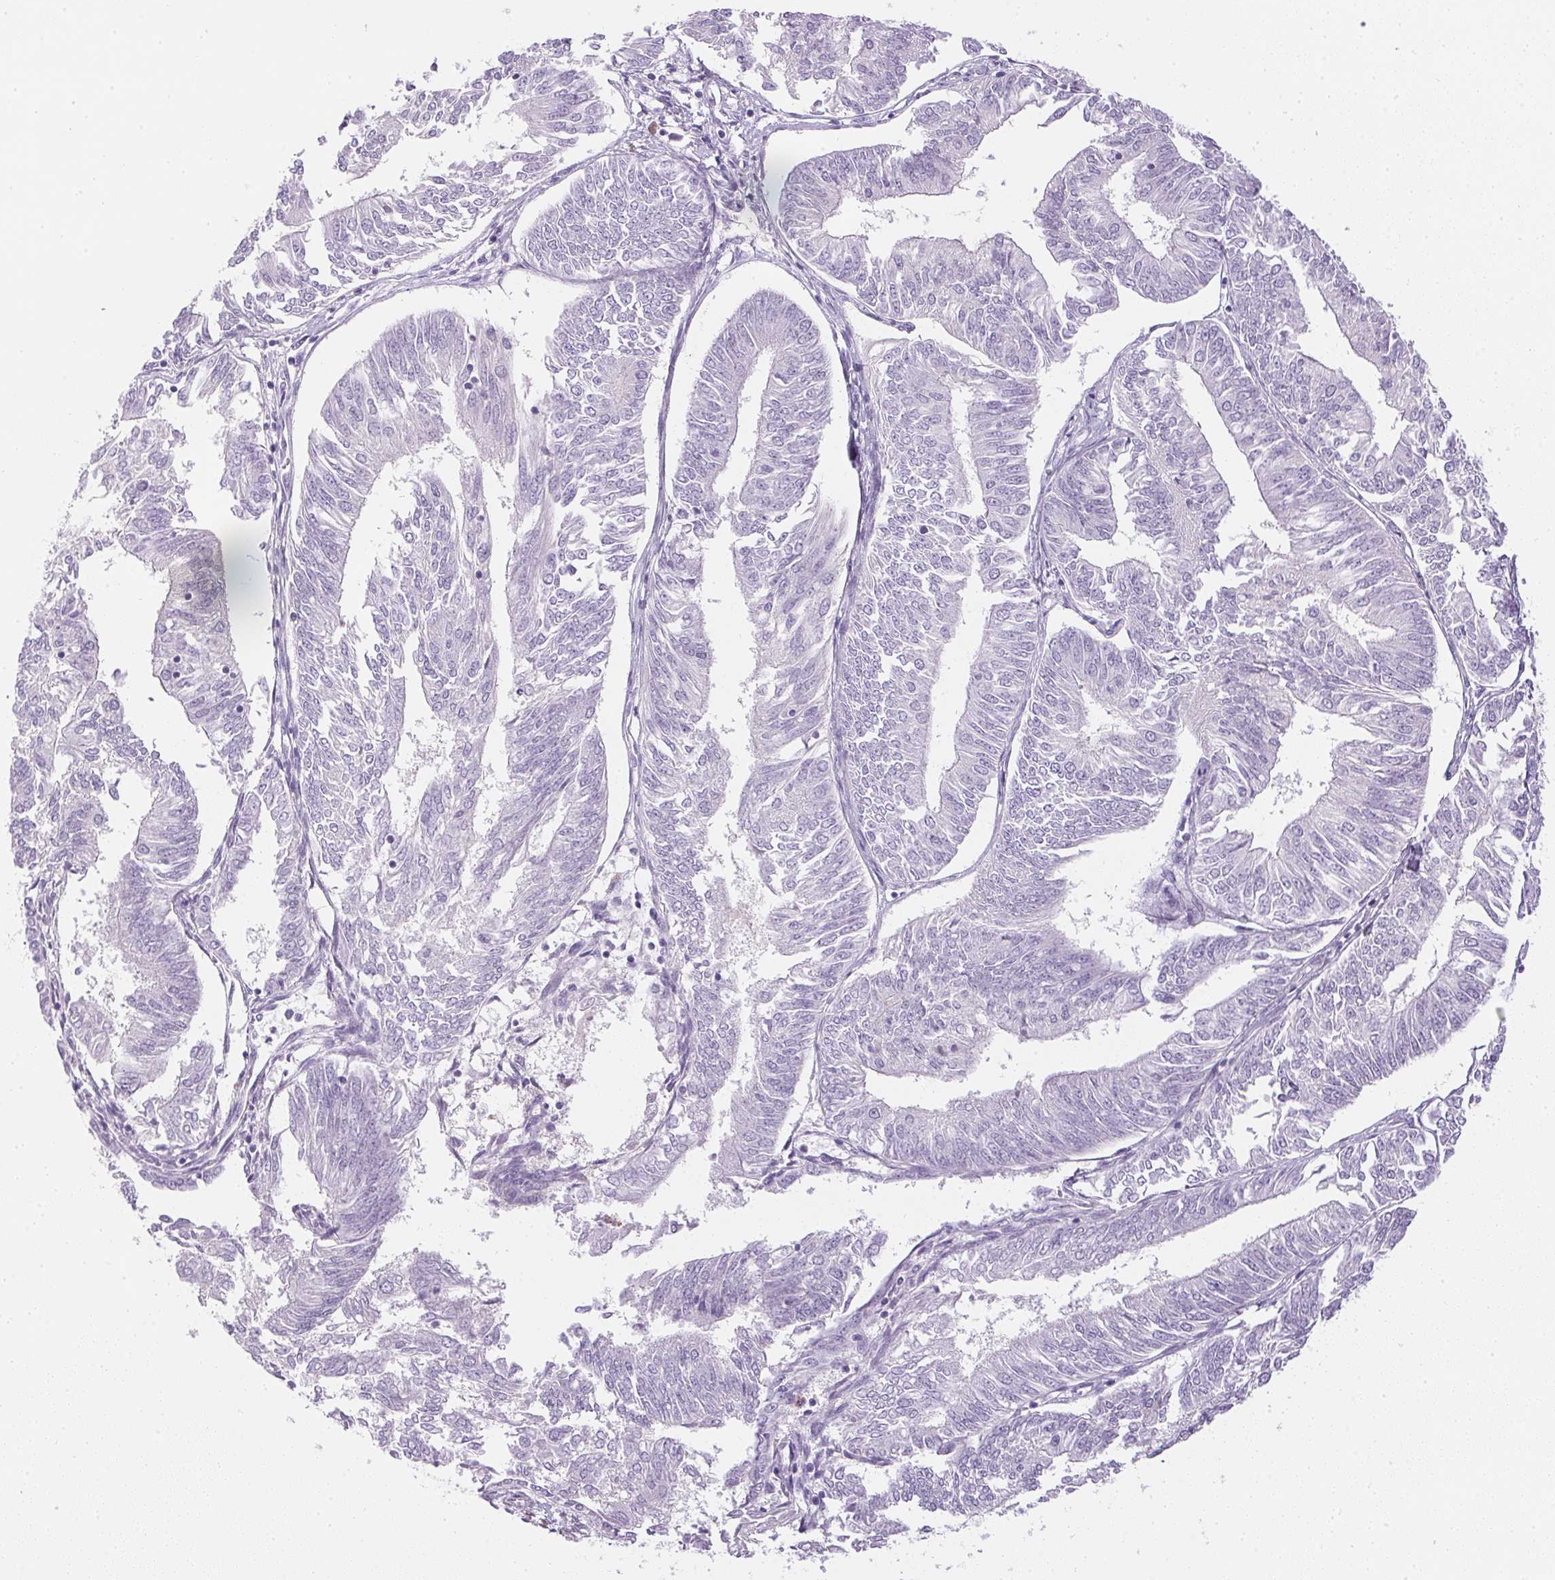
{"staining": {"intensity": "negative", "quantity": "none", "location": "none"}, "tissue": "endometrial cancer", "cell_type": "Tumor cells", "image_type": "cancer", "snomed": [{"axis": "morphology", "description": "Adenocarcinoma, NOS"}, {"axis": "topography", "description": "Endometrium"}], "caption": "Tumor cells are negative for brown protein staining in adenocarcinoma (endometrial).", "gene": "CTRL", "patient": {"sex": "female", "age": 58}}